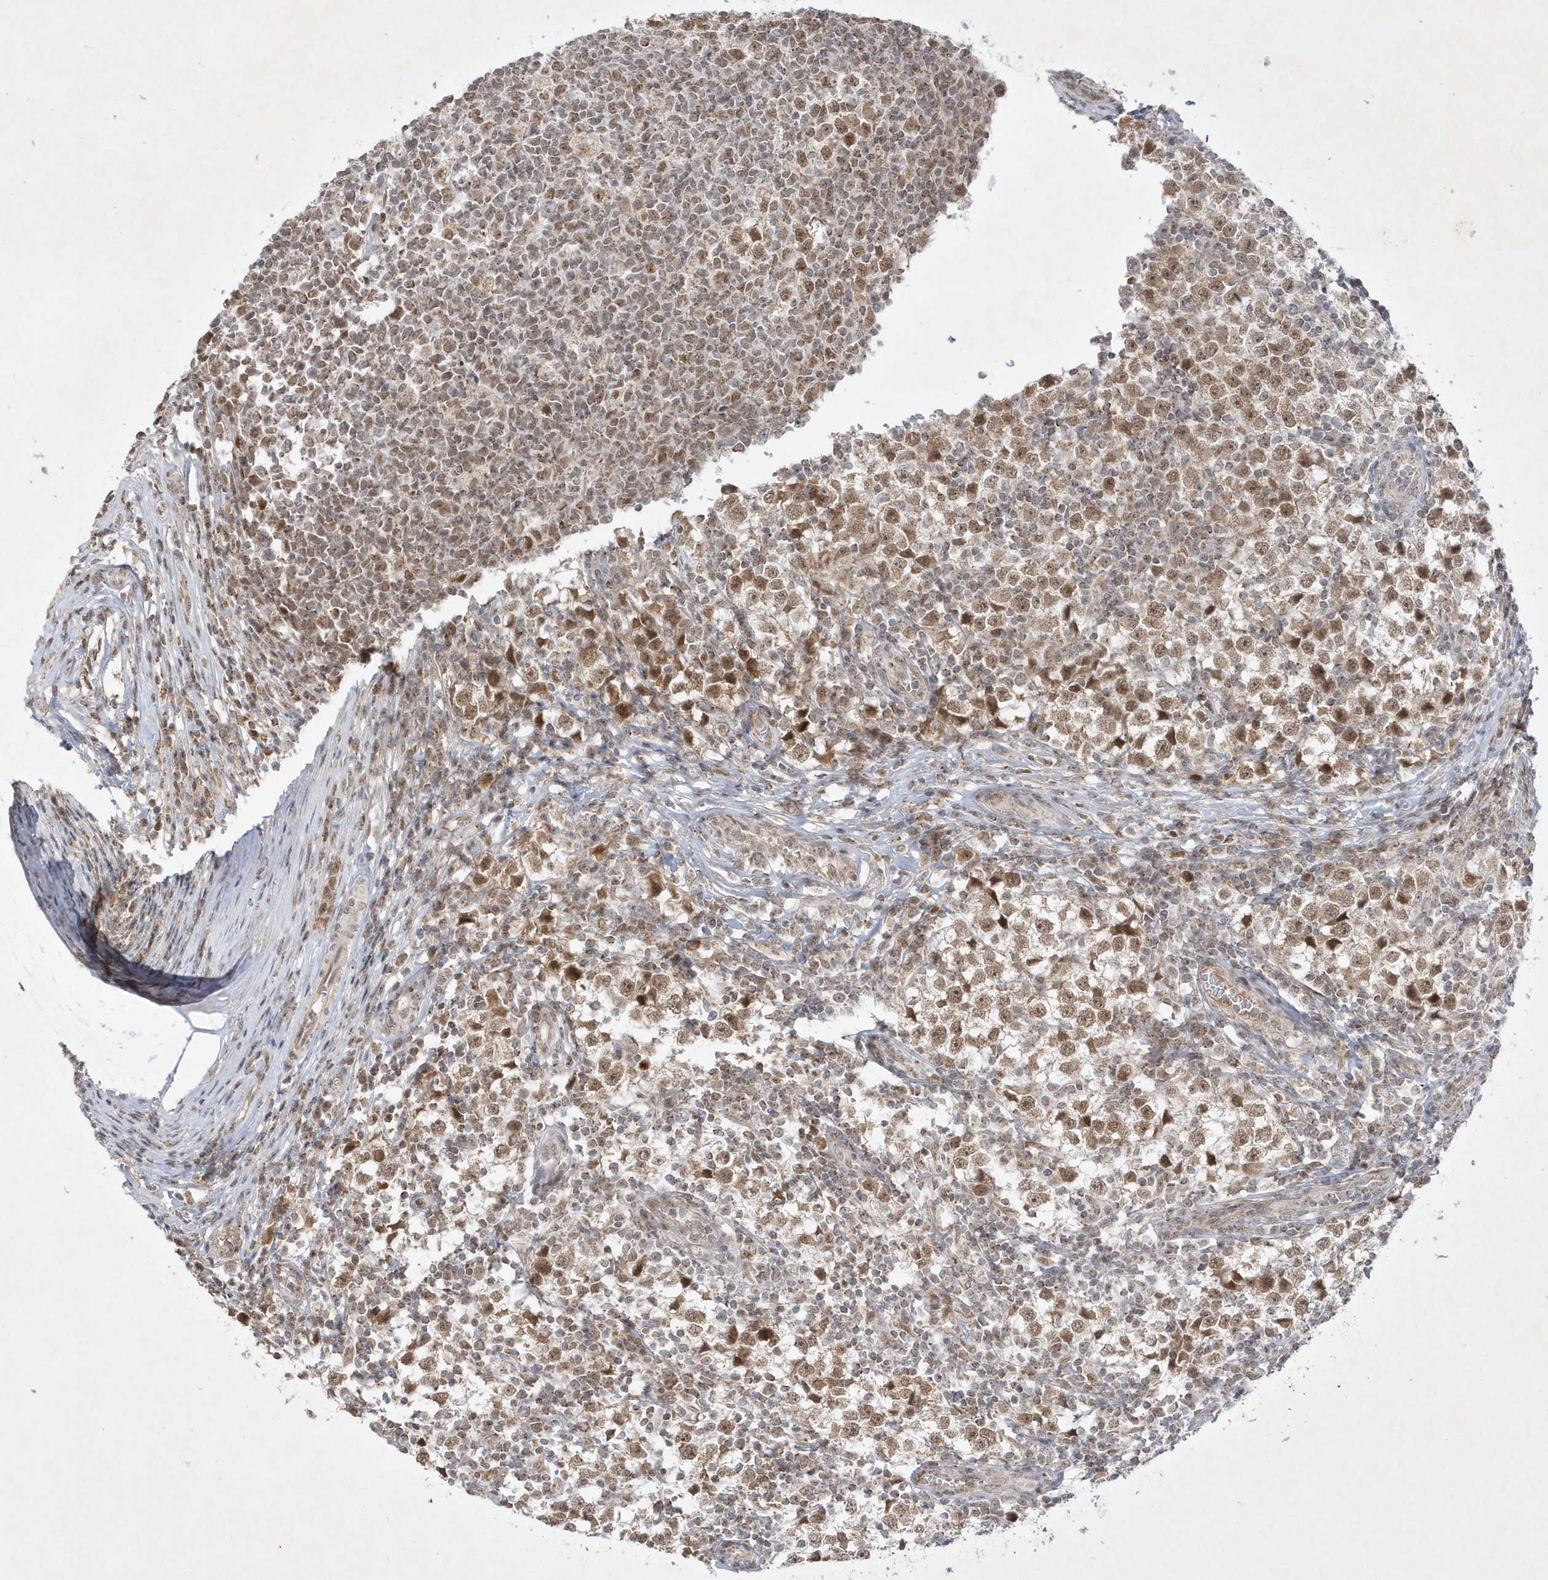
{"staining": {"intensity": "moderate", "quantity": ">75%", "location": "nuclear"}, "tissue": "testis cancer", "cell_type": "Tumor cells", "image_type": "cancer", "snomed": [{"axis": "morphology", "description": "Seminoma, NOS"}, {"axis": "topography", "description": "Testis"}], "caption": "Testis cancer (seminoma) stained with DAB IHC exhibits medium levels of moderate nuclear expression in about >75% of tumor cells.", "gene": "CPSF3", "patient": {"sex": "male", "age": 65}}